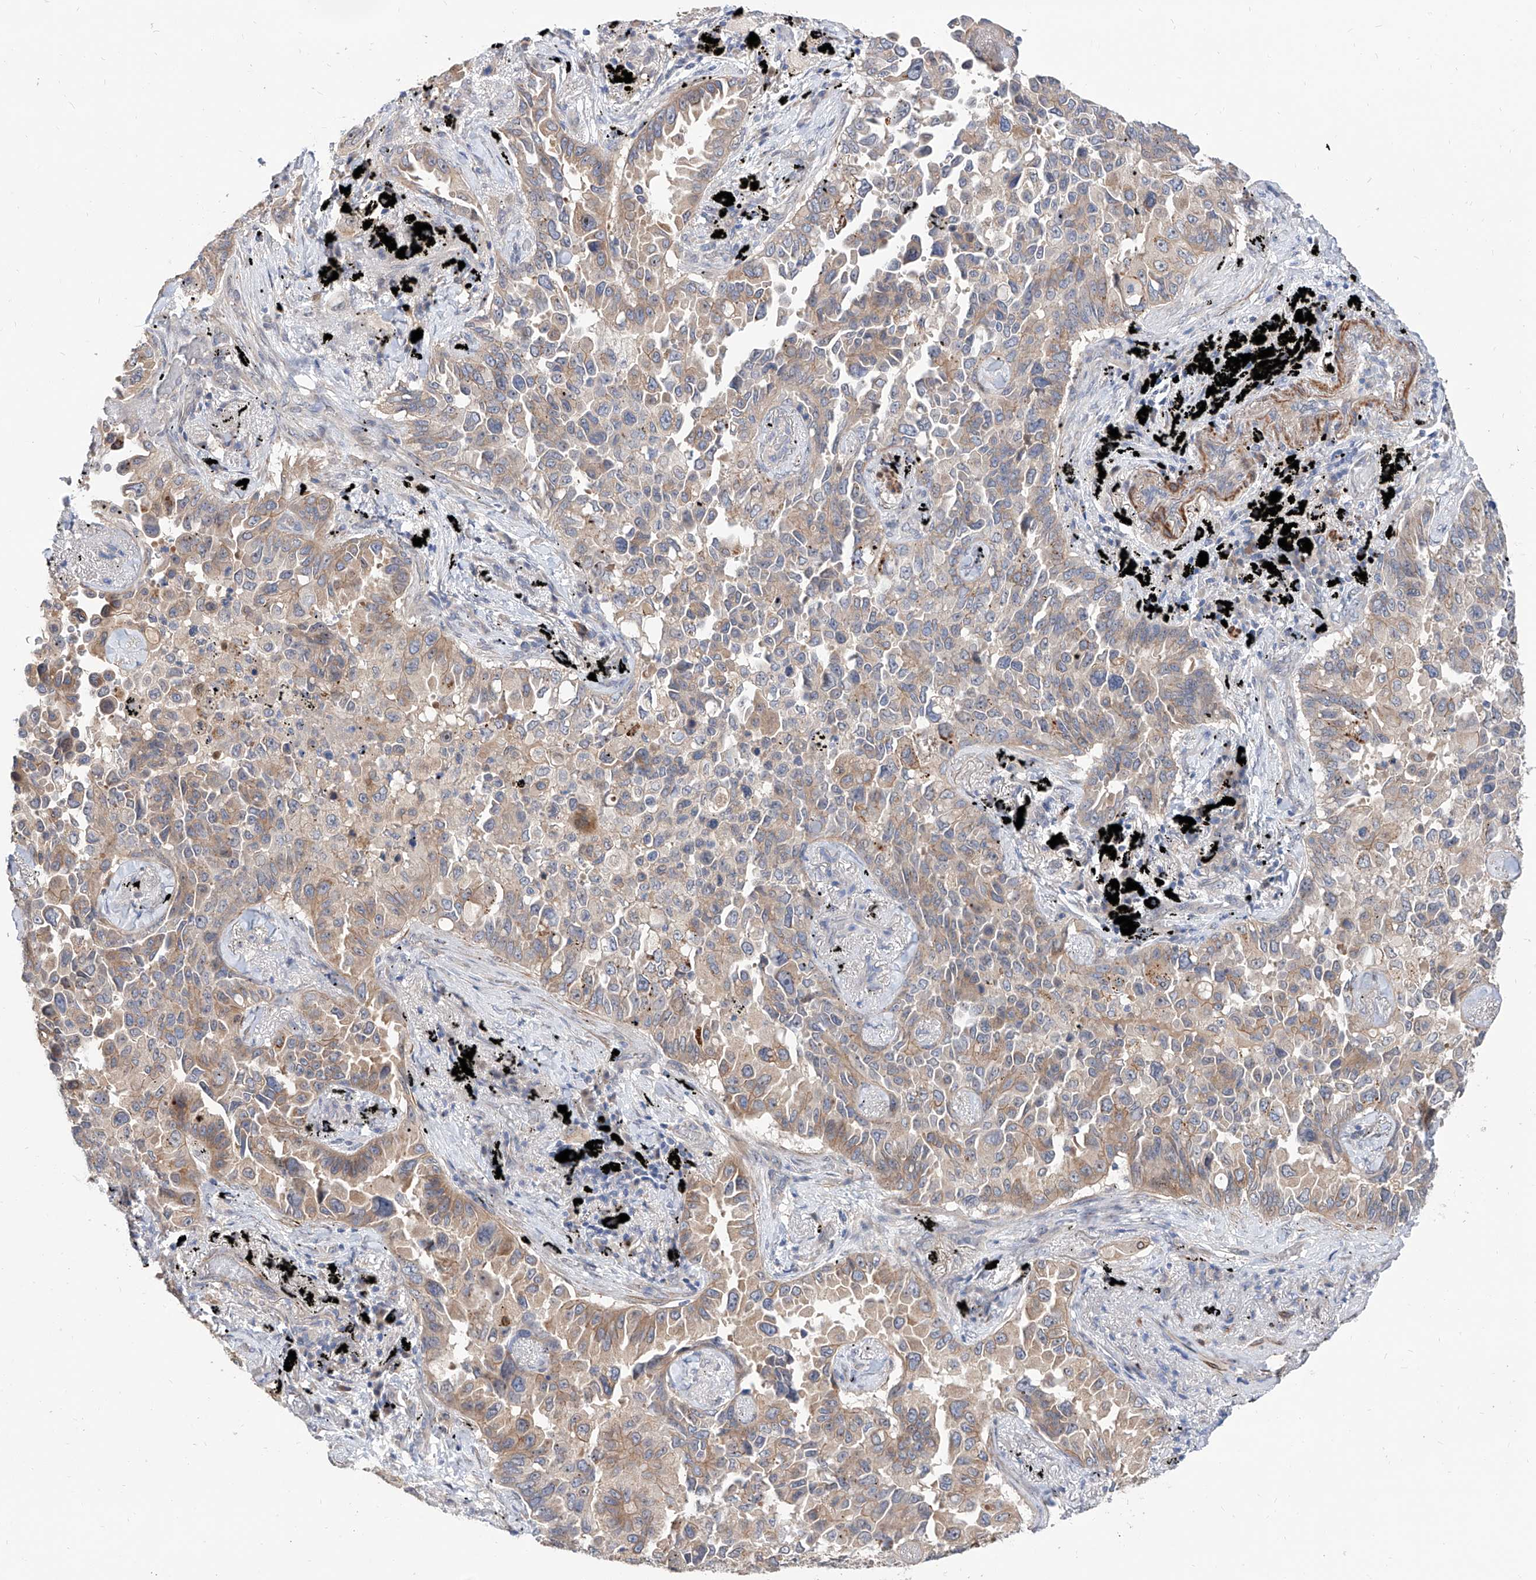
{"staining": {"intensity": "weak", "quantity": ">75%", "location": "cytoplasmic/membranous"}, "tissue": "lung cancer", "cell_type": "Tumor cells", "image_type": "cancer", "snomed": [{"axis": "morphology", "description": "Adenocarcinoma, NOS"}, {"axis": "topography", "description": "Lung"}], "caption": "The micrograph reveals immunohistochemical staining of adenocarcinoma (lung). There is weak cytoplasmic/membranous staining is appreciated in approximately >75% of tumor cells. Immunohistochemistry (ihc) stains the protein in brown and the nuclei are stained blue.", "gene": "MAGEE2", "patient": {"sex": "female", "age": 67}}